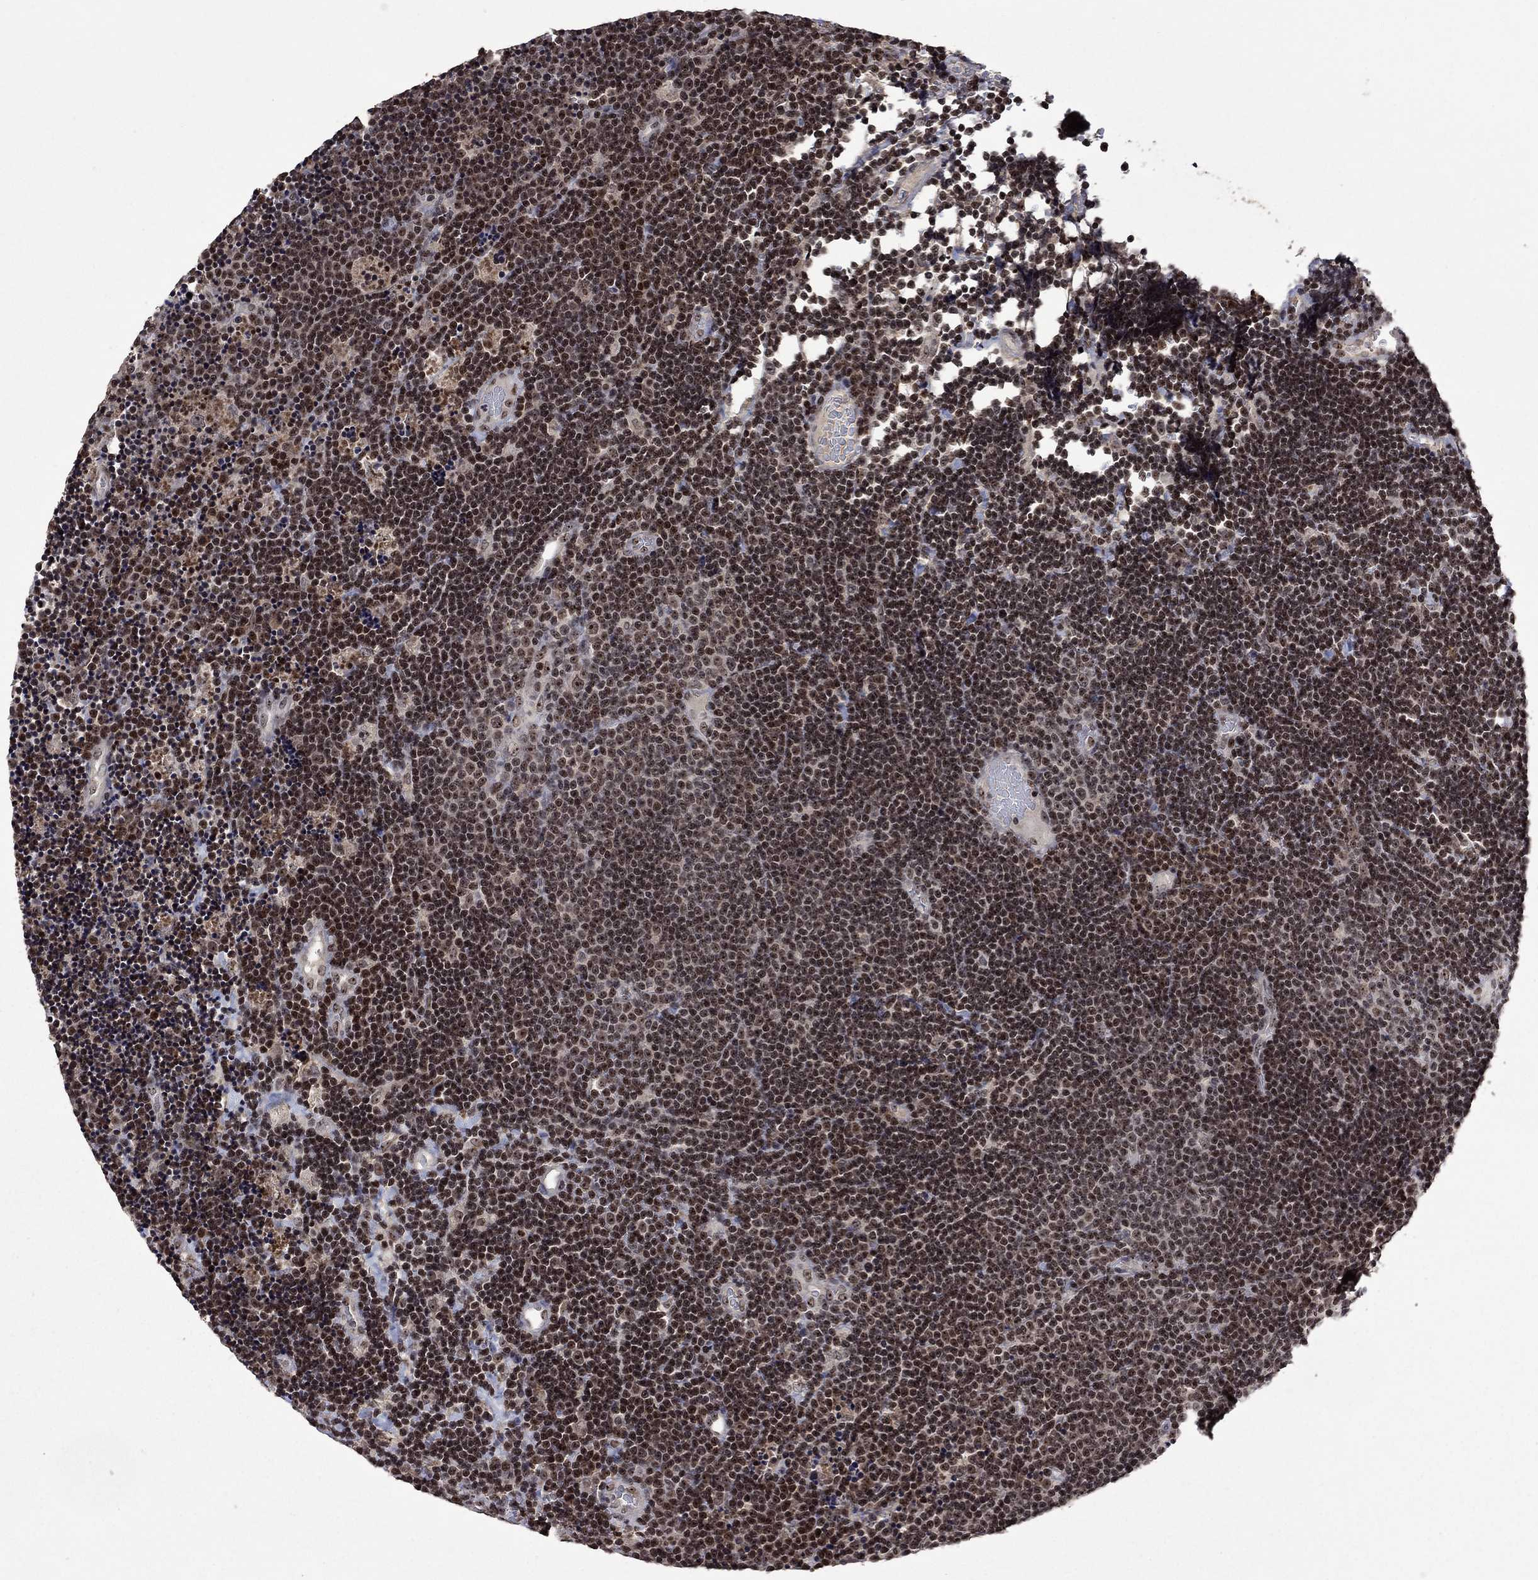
{"staining": {"intensity": "moderate", "quantity": "25%-75%", "location": "nuclear"}, "tissue": "lymphoma", "cell_type": "Tumor cells", "image_type": "cancer", "snomed": [{"axis": "morphology", "description": "Malignant lymphoma, non-Hodgkin's type, Low grade"}, {"axis": "topography", "description": "Brain"}], "caption": "Protein expression analysis of malignant lymphoma, non-Hodgkin's type (low-grade) demonstrates moderate nuclear positivity in approximately 25%-75% of tumor cells.", "gene": "FBL", "patient": {"sex": "female", "age": 66}}